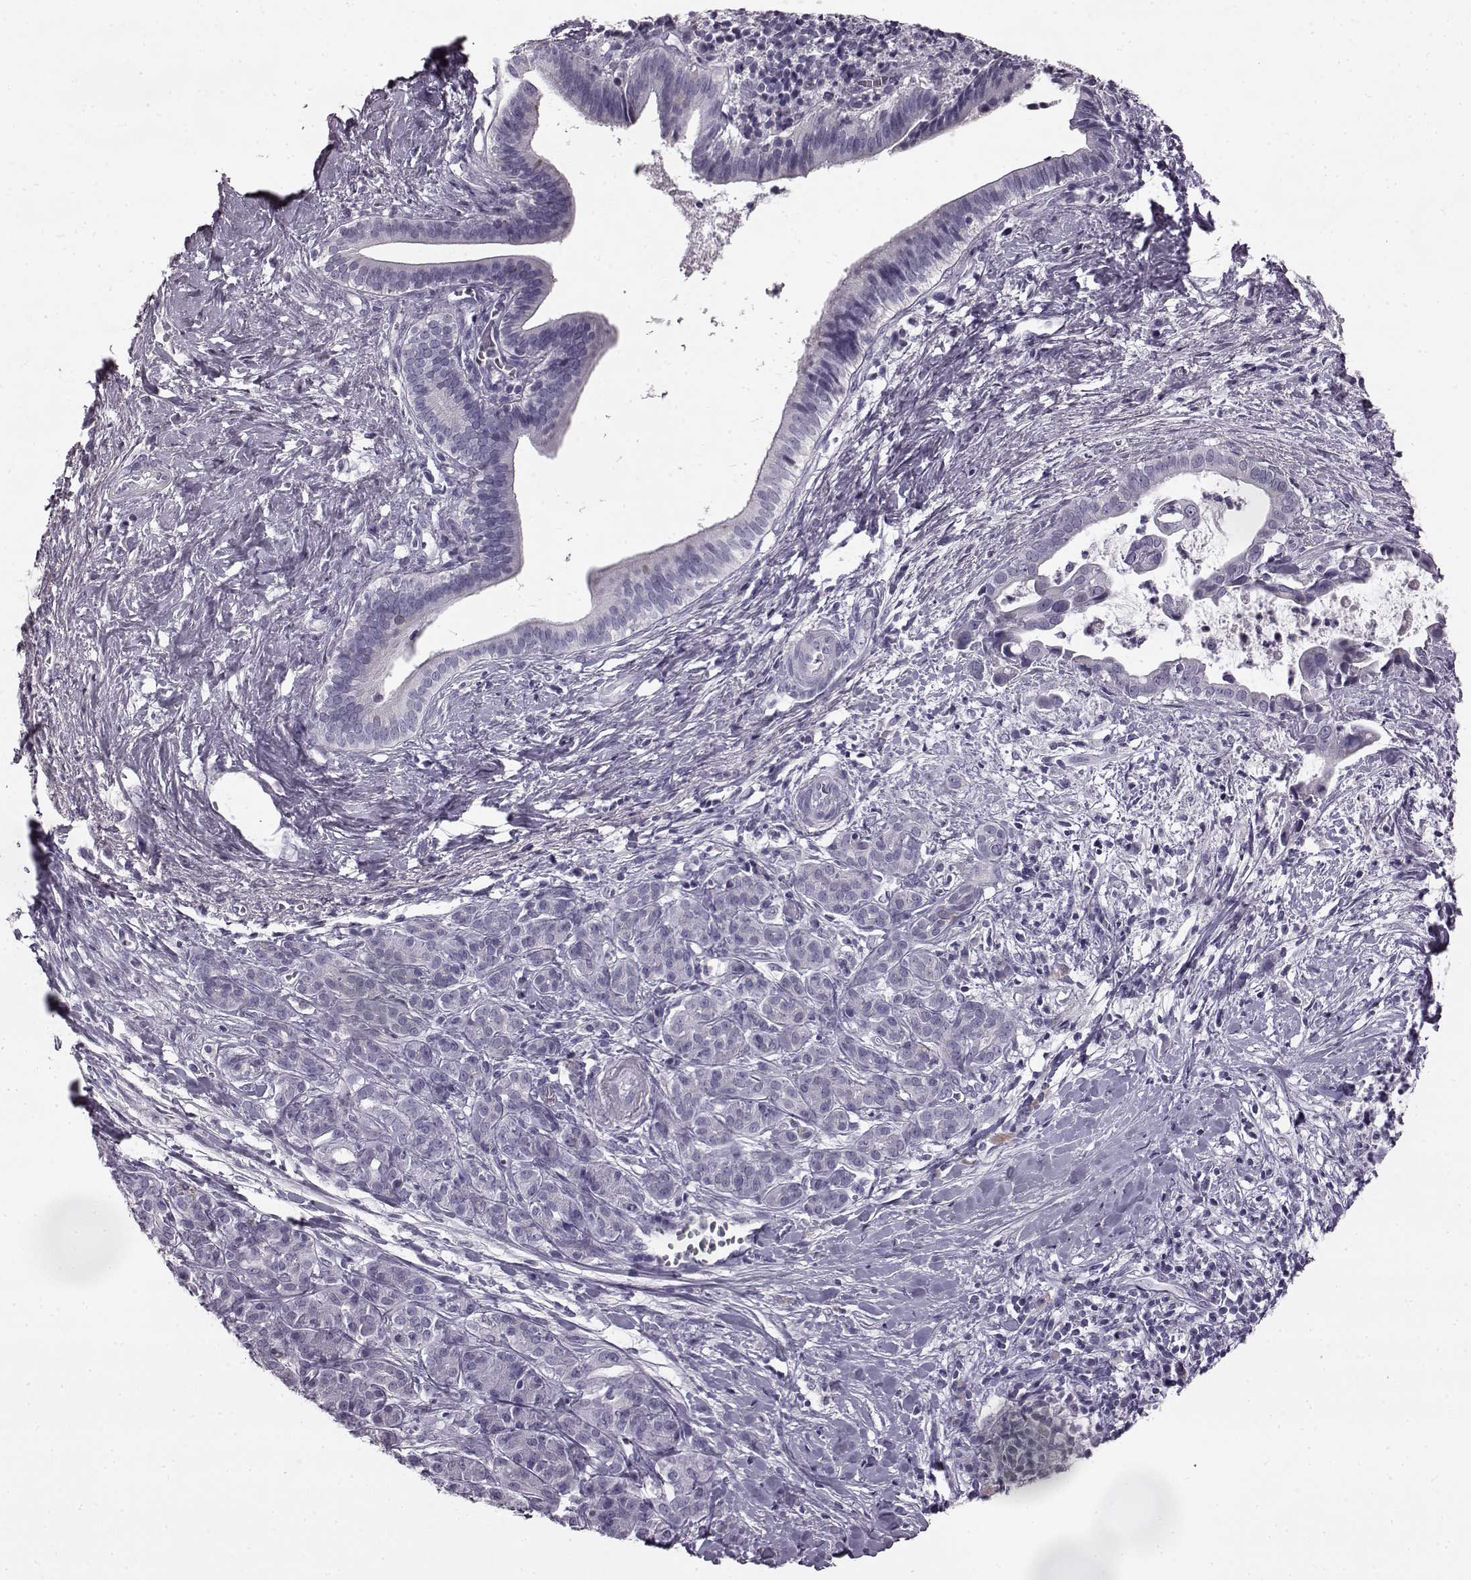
{"staining": {"intensity": "negative", "quantity": "none", "location": "none"}, "tissue": "pancreatic cancer", "cell_type": "Tumor cells", "image_type": "cancer", "snomed": [{"axis": "morphology", "description": "Adenocarcinoma, NOS"}, {"axis": "topography", "description": "Pancreas"}], "caption": "High power microscopy photomicrograph of an immunohistochemistry (IHC) image of pancreatic cancer (adenocarcinoma), revealing no significant expression in tumor cells.", "gene": "ODAD4", "patient": {"sex": "male", "age": 61}}